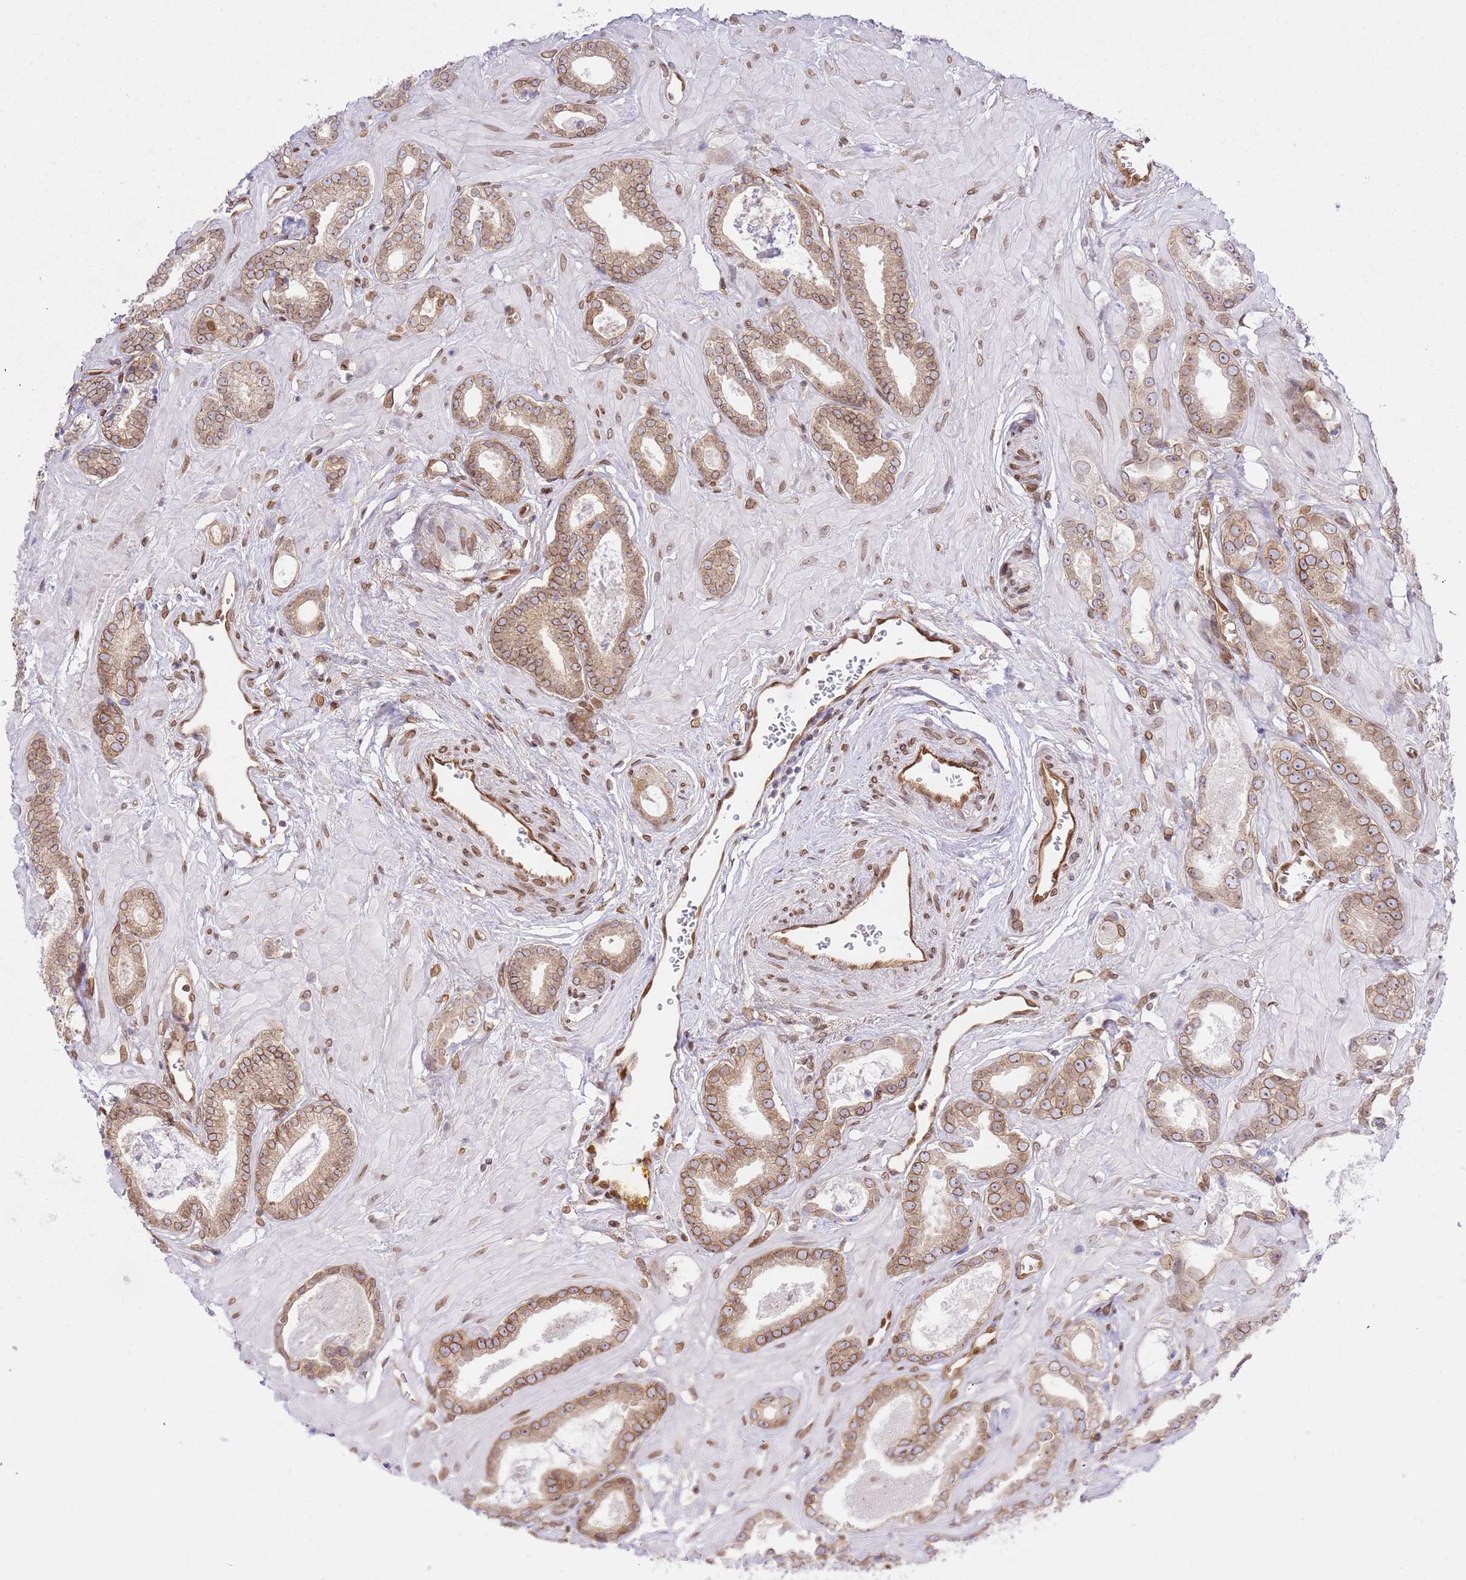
{"staining": {"intensity": "moderate", "quantity": "25%-75%", "location": "cytoplasmic/membranous,nuclear"}, "tissue": "prostate cancer", "cell_type": "Tumor cells", "image_type": "cancer", "snomed": [{"axis": "morphology", "description": "Adenocarcinoma, Low grade"}, {"axis": "topography", "description": "Prostate"}], "caption": "Immunohistochemical staining of human prostate adenocarcinoma (low-grade) demonstrates medium levels of moderate cytoplasmic/membranous and nuclear staining in about 25%-75% of tumor cells.", "gene": "TRIM37", "patient": {"sex": "male", "age": 60}}